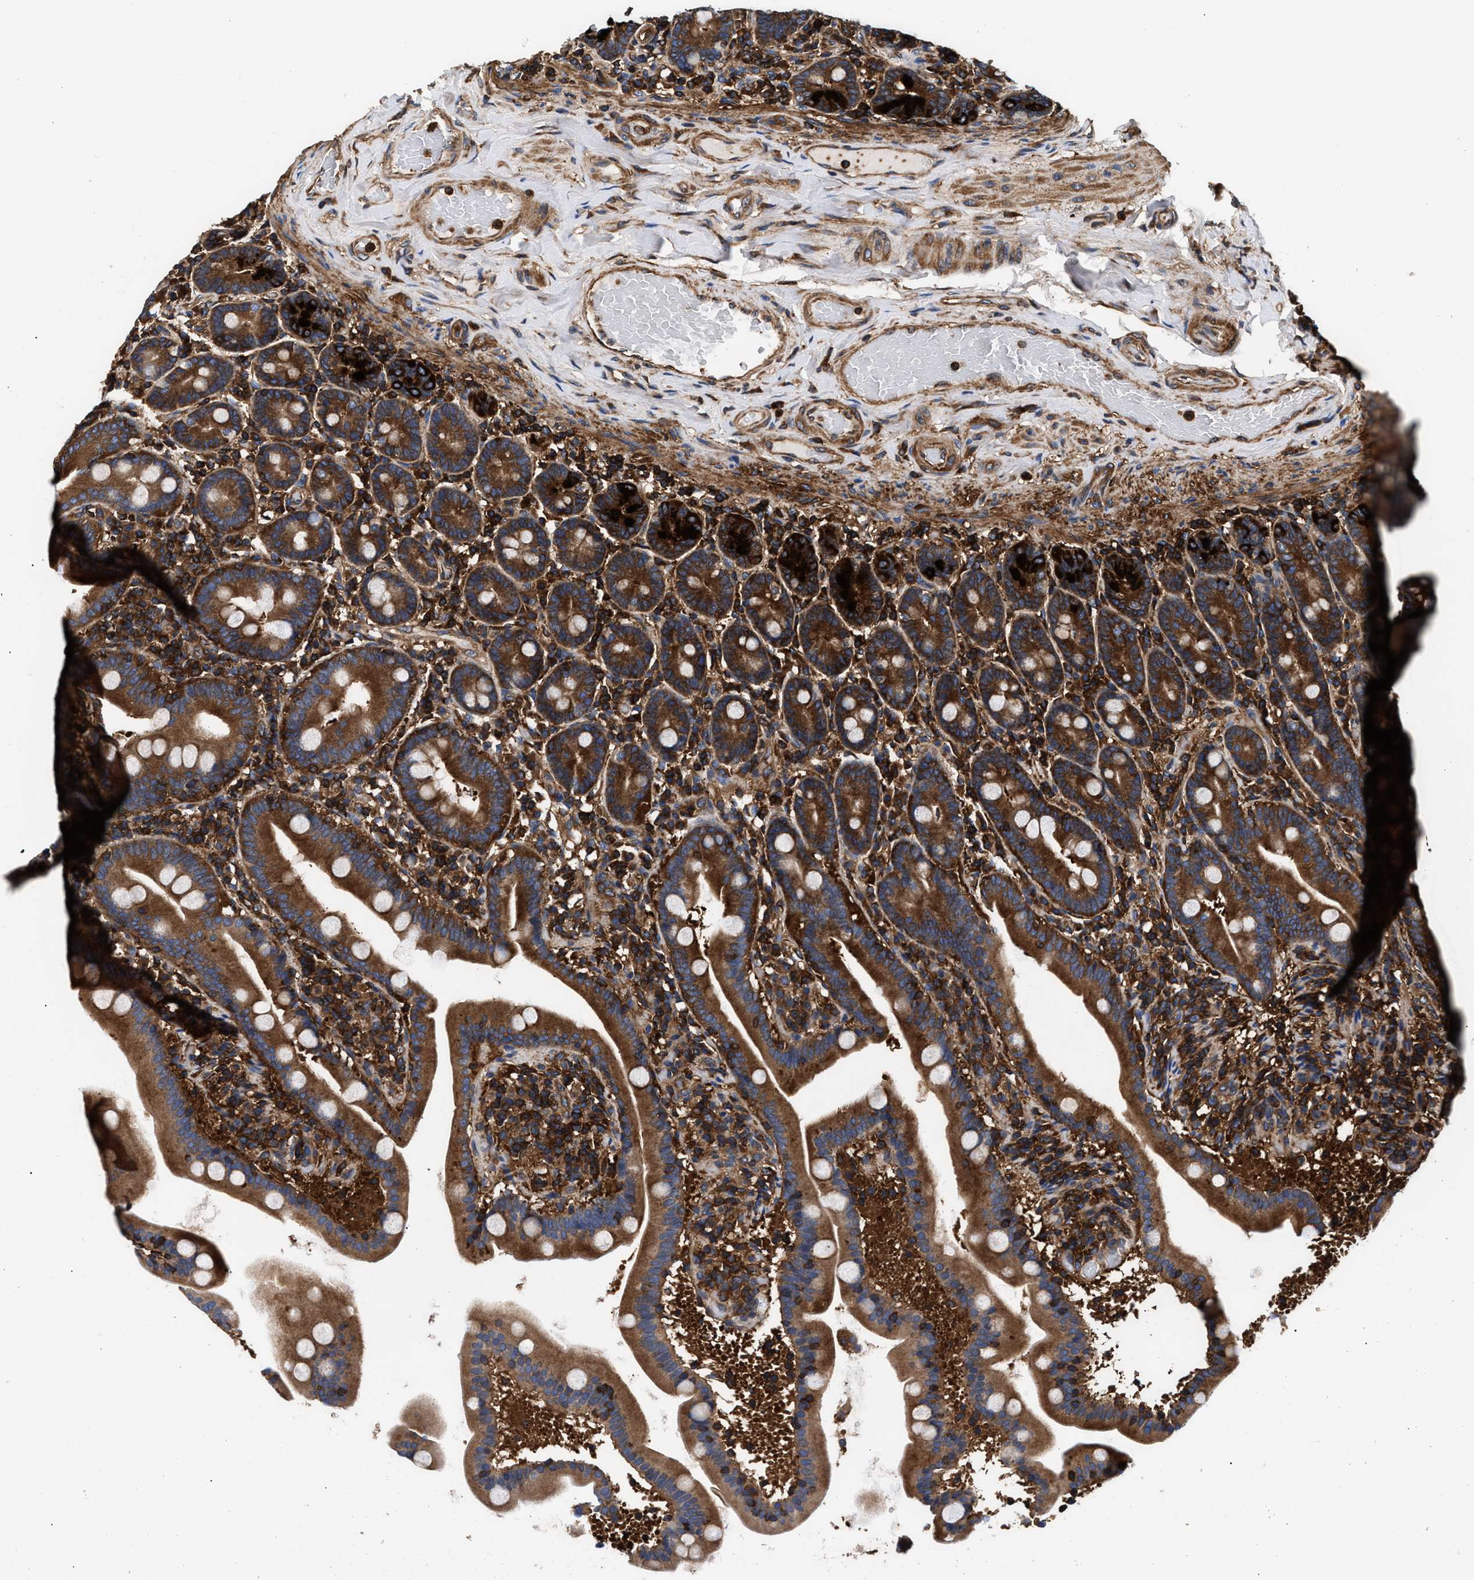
{"staining": {"intensity": "strong", "quantity": ">75%", "location": "cytoplasmic/membranous"}, "tissue": "duodenum", "cell_type": "Glandular cells", "image_type": "normal", "snomed": [{"axis": "morphology", "description": "Normal tissue, NOS"}, {"axis": "topography", "description": "Duodenum"}], "caption": "Immunohistochemistry (IHC) image of benign duodenum stained for a protein (brown), which demonstrates high levels of strong cytoplasmic/membranous positivity in about >75% of glandular cells.", "gene": "ENSG00000286112", "patient": {"sex": "male", "age": 54}}